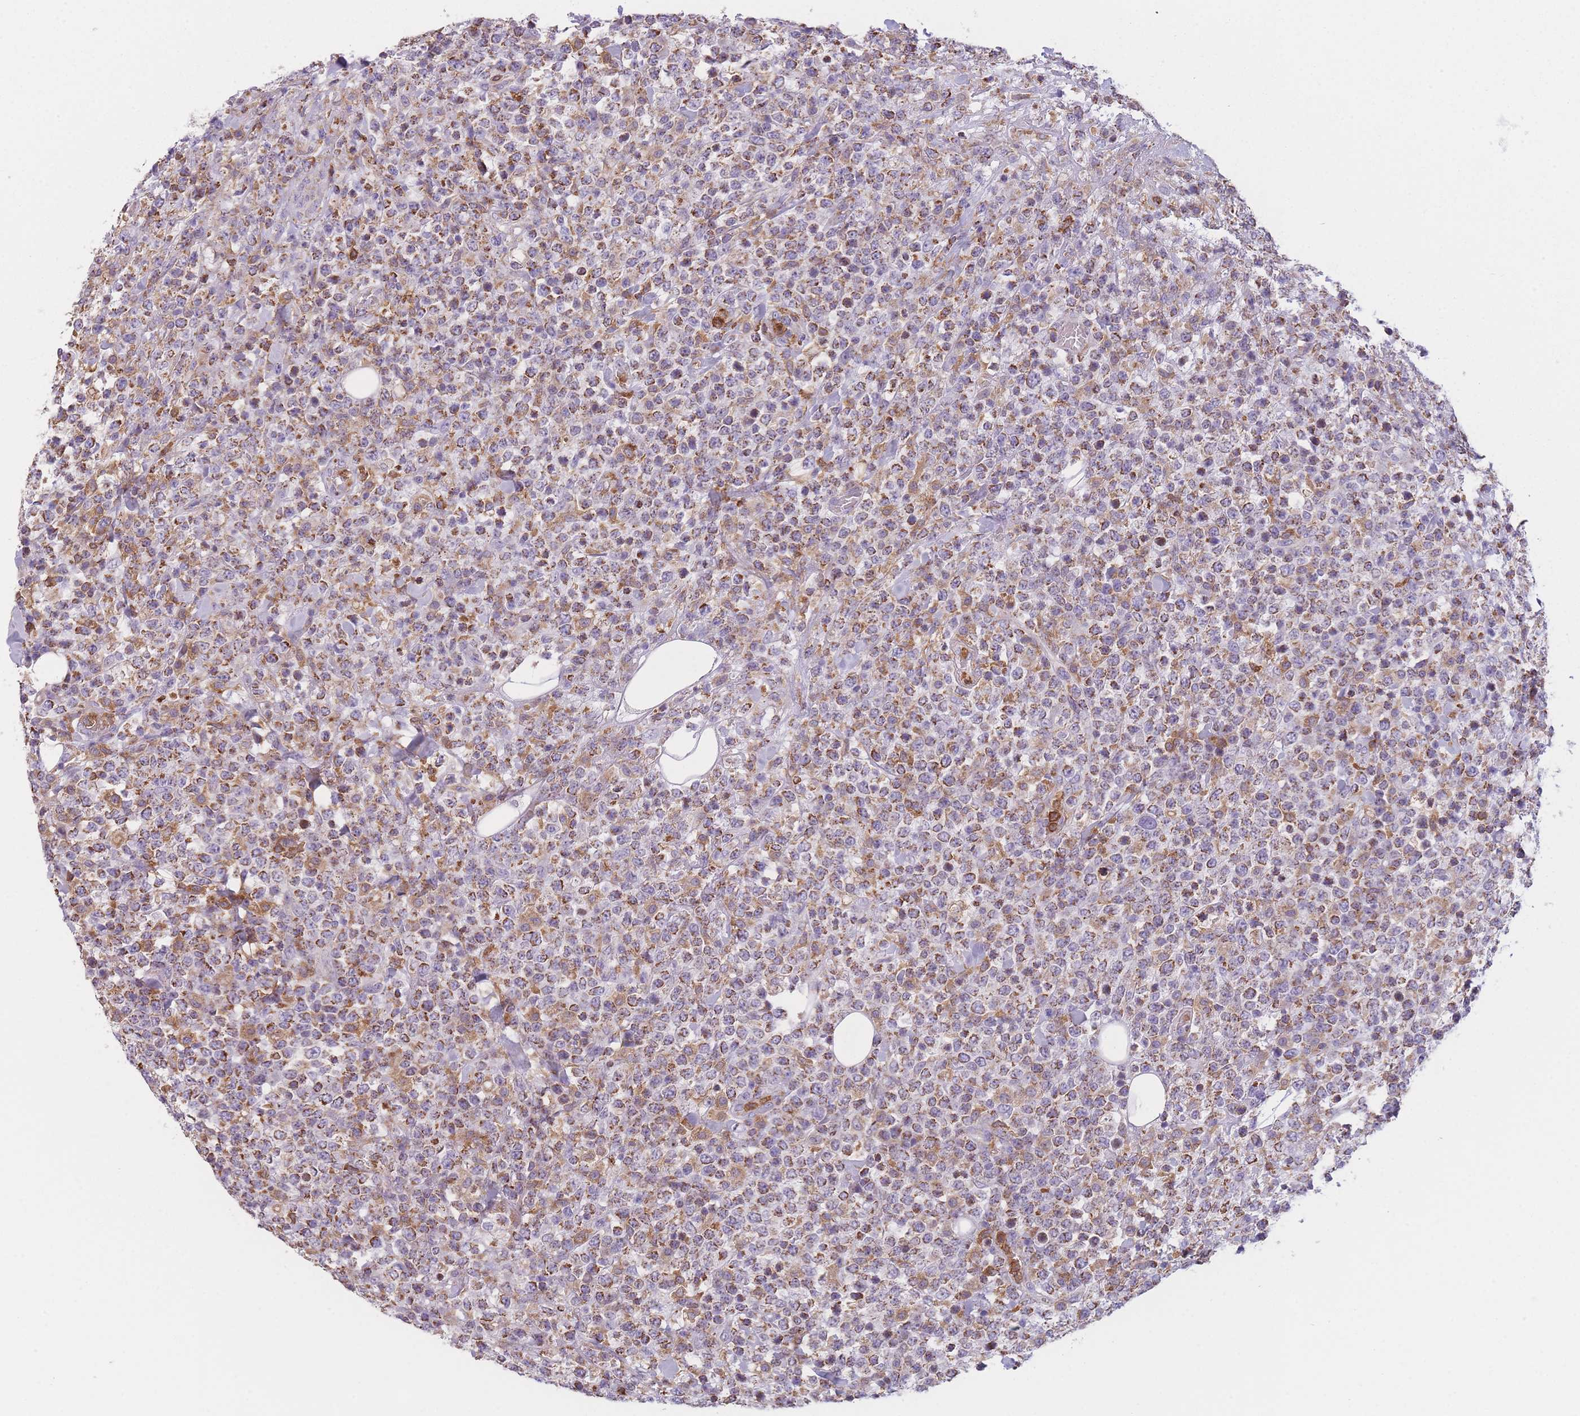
{"staining": {"intensity": "moderate", "quantity": "25%-75%", "location": "cytoplasmic/membranous"}, "tissue": "lymphoma", "cell_type": "Tumor cells", "image_type": "cancer", "snomed": [{"axis": "morphology", "description": "Malignant lymphoma, non-Hodgkin's type, High grade"}, {"axis": "topography", "description": "Colon"}], "caption": "Immunohistochemical staining of human lymphoma shows medium levels of moderate cytoplasmic/membranous protein expression in about 25%-75% of tumor cells. (DAB IHC with brightfield microscopy, high magnification).", "gene": "PRAM1", "patient": {"sex": "female", "age": 53}}